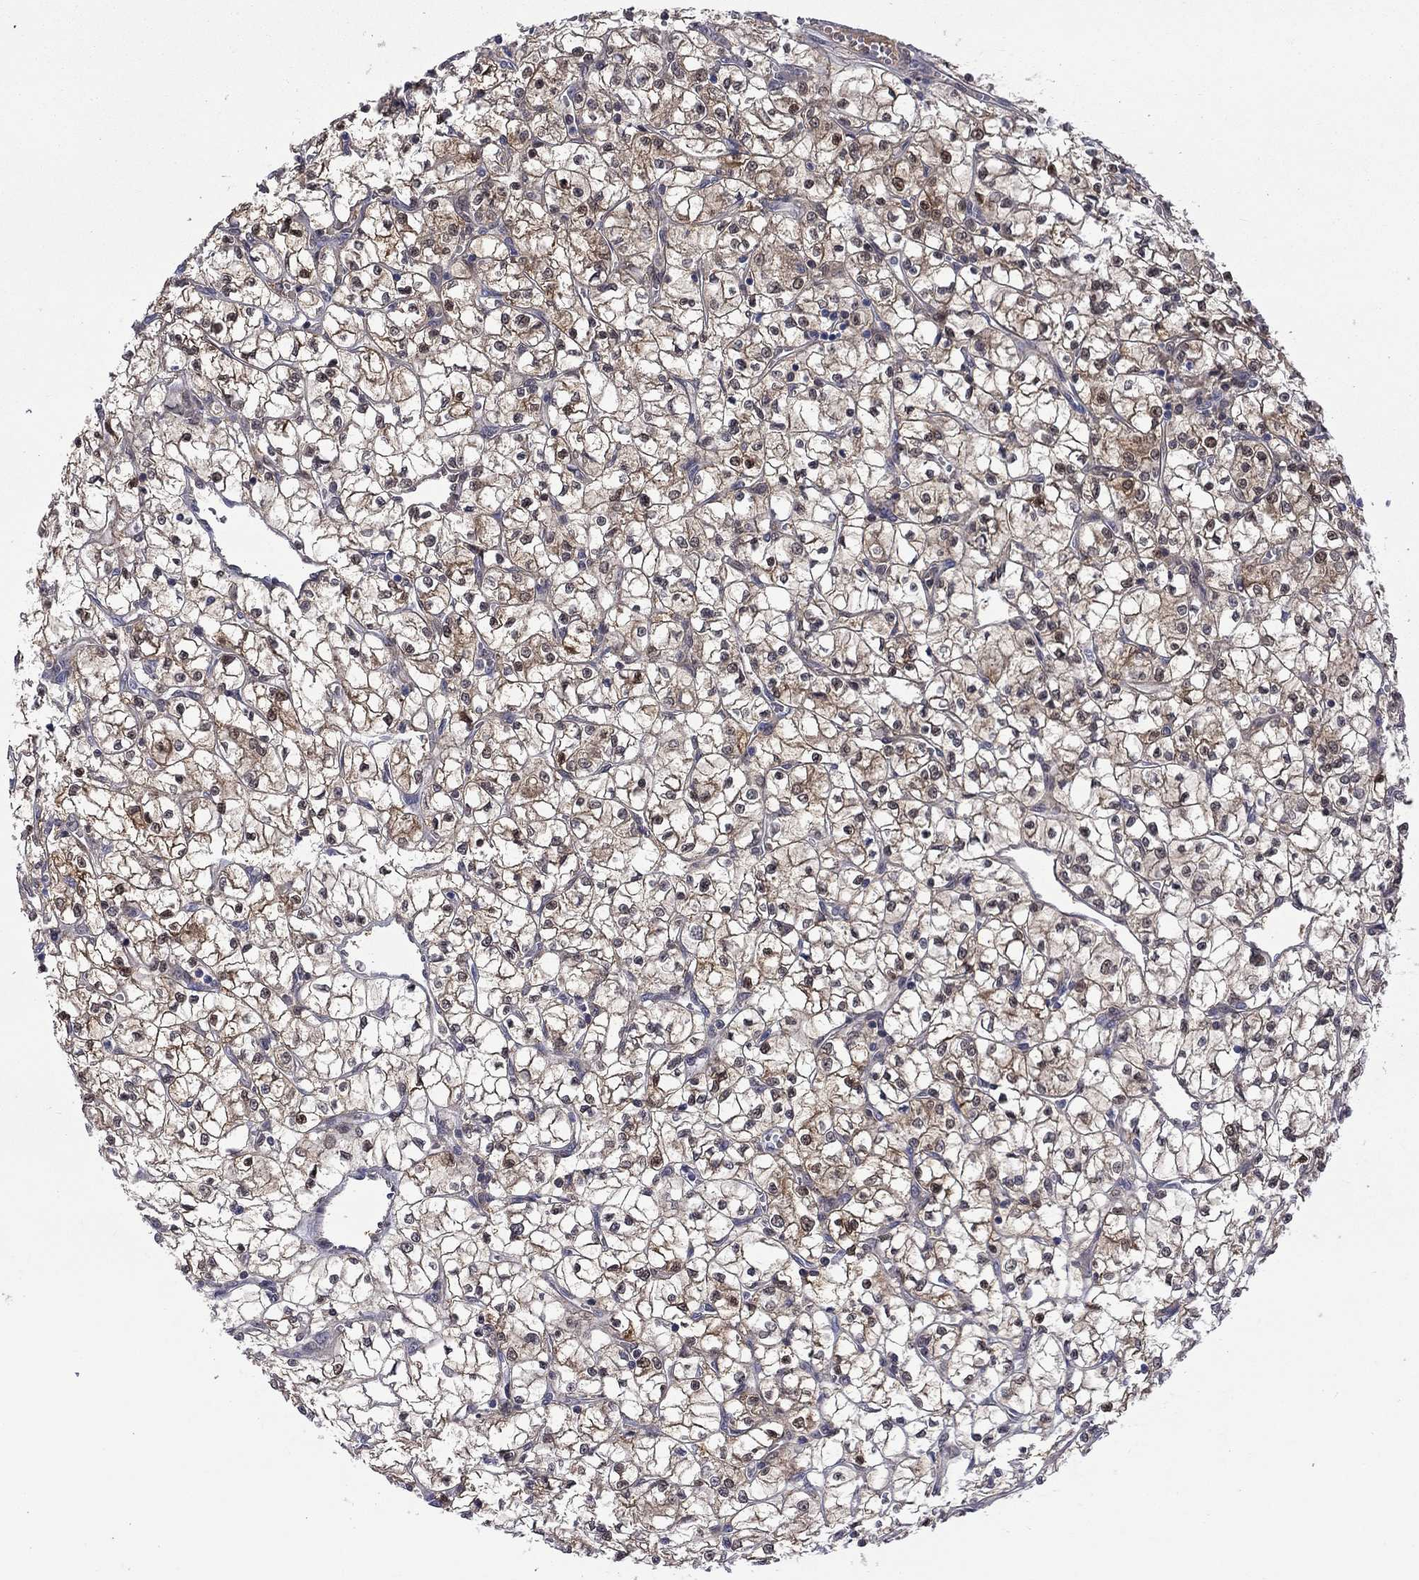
{"staining": {"intensity": "moderate", "quantity": ">75%", "location": "cytoplasmic/membranous,nuclear"}, "tissue": "renal cancer", "cell_type": "Tumor cells", "image_type": "cancer", "snomed": [{"axis": "morphology", "description": "Adenocarcinoma, NOS"}, {"axis": "topography", "description": "Kidney"}], "caption": "Human renal cancer (adenocarcinoma) stained with a brown dye reveals moderate cytoplasmic/membranous and nuclear positive expression in approximately >75% of tumor cells.", "gene": "CBR1", "patient": {"sex": "female", "age": 64}}